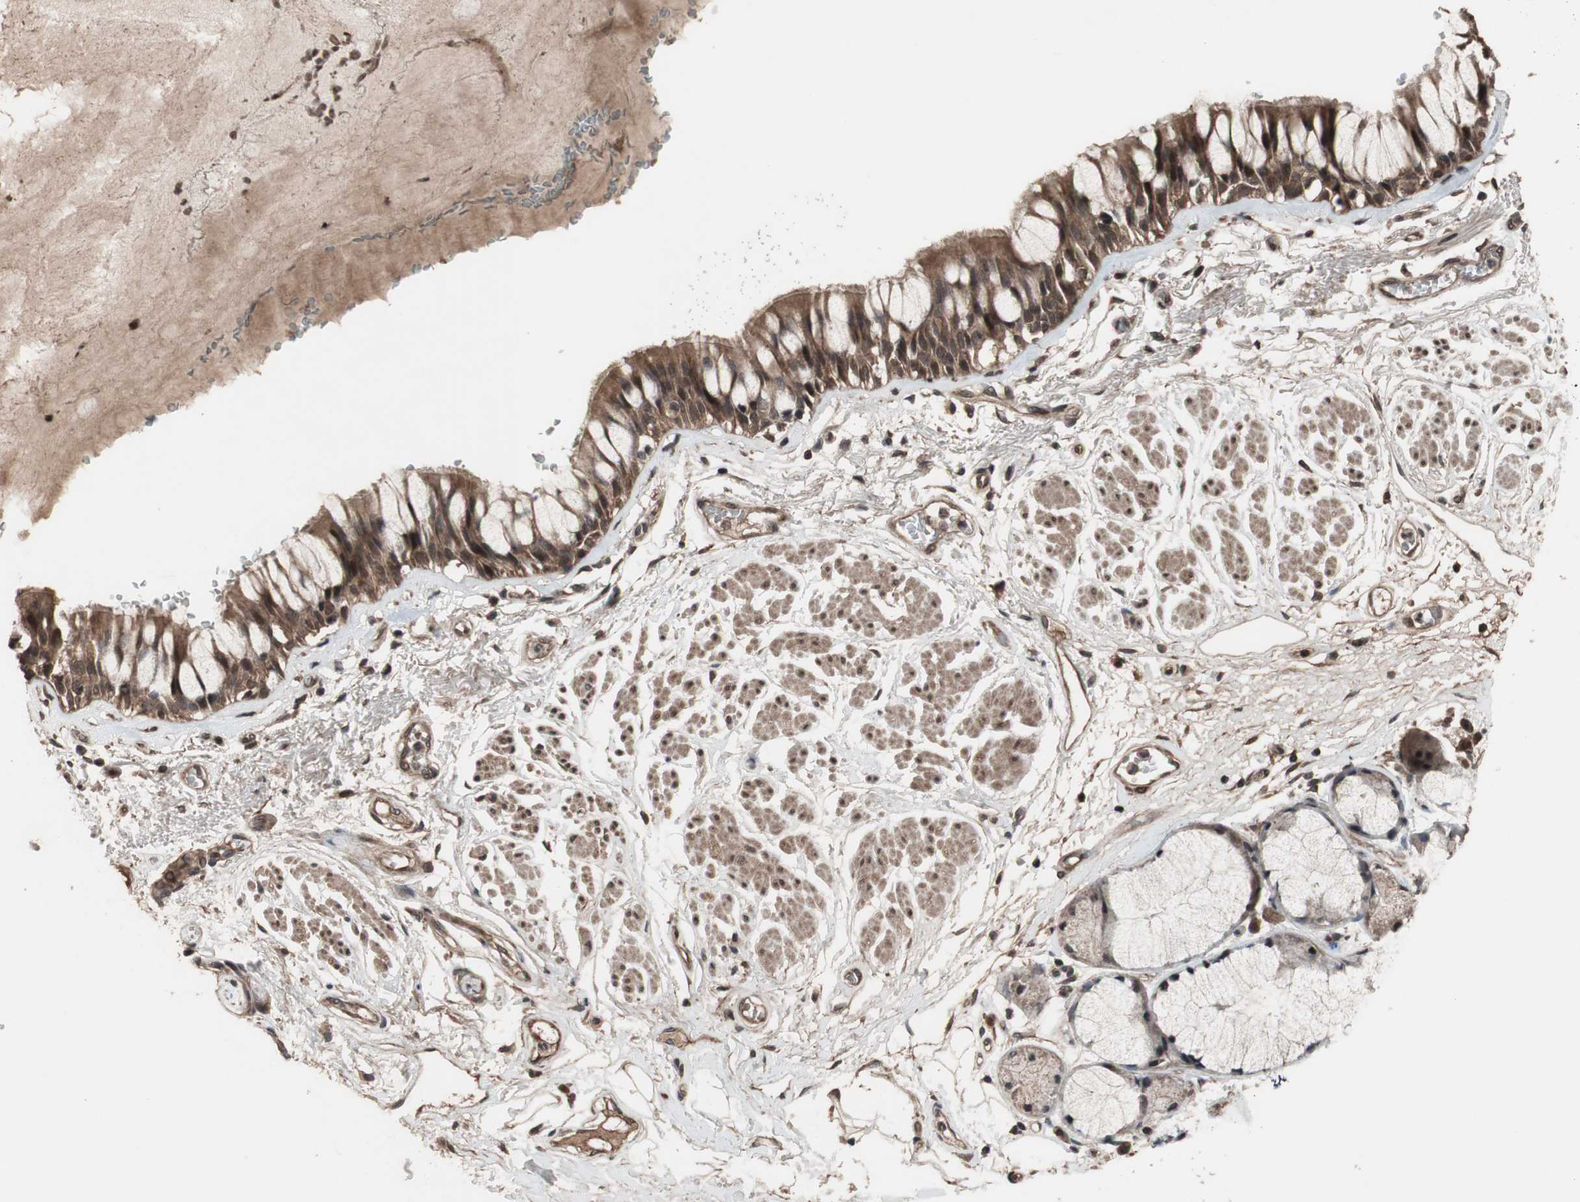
{"staining": {"intensity": "moderate", "quantity": ">75%", "location": "cytoplasmic/membranous,nuclear"}, "tissue": "bronchus", "cell_type": "Respiratory epithelial cells", "image_type": "normal", "snomed": [{"axis": "morphology", "description": "Normal tissue, NOS"}, {"axis": "topography", "description": "Bronchus"}], "caption": "Protein expression by immunohistochemistry demonstrates moderate cytoplasmic/membranous,nuclear positivity in approximately >75% of respiratory epithelial cells in normal bronchus. The staining is performed using DAB brown chromogen to label protein expression. The nuclei are counter-stained blue using hematoxylin.", "gene": "KANSL1", "patient": {"sex": "male", "age": 66}}